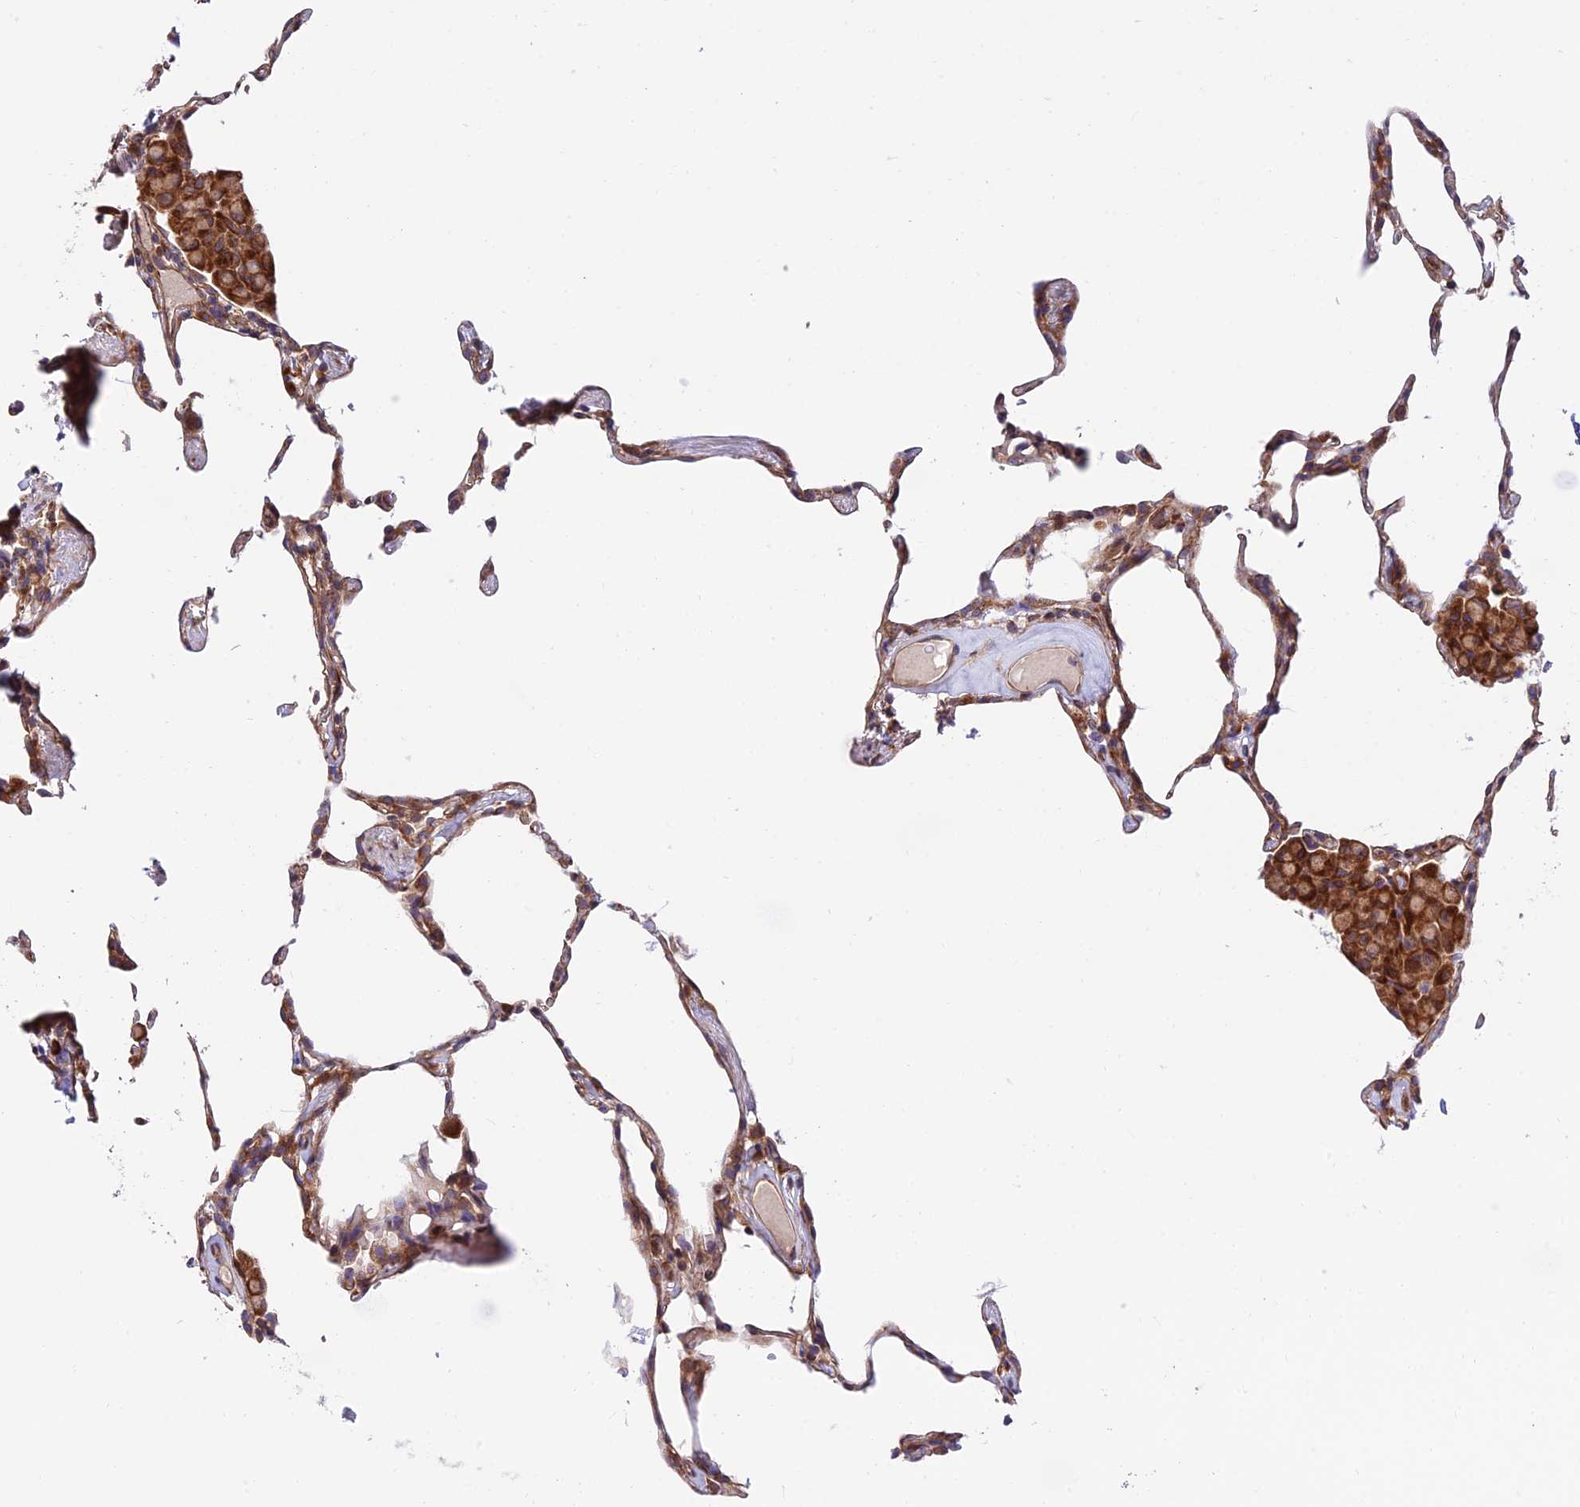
{"staining": {"intensity": "moderate", "quantity": "25%-75%", "location": "cytoplasmic/membranous"}, "tissue": "lung", "cell_type": "Alveolar cells", "image_type": "normal", "snomed": [{"axis": "morphology", "description": "Normal tissue, NOS"}, {"axis": "topography", "description": "Lung"}], "caption": "Protein expression analysis of unremarkable lung demonstrates moderate cytoplasmic/membranous positivity in approximately 25%-75% of alveolar cells.", "gene": "EXOC3L4", "patient": {"sex": "female", "age": 57}}